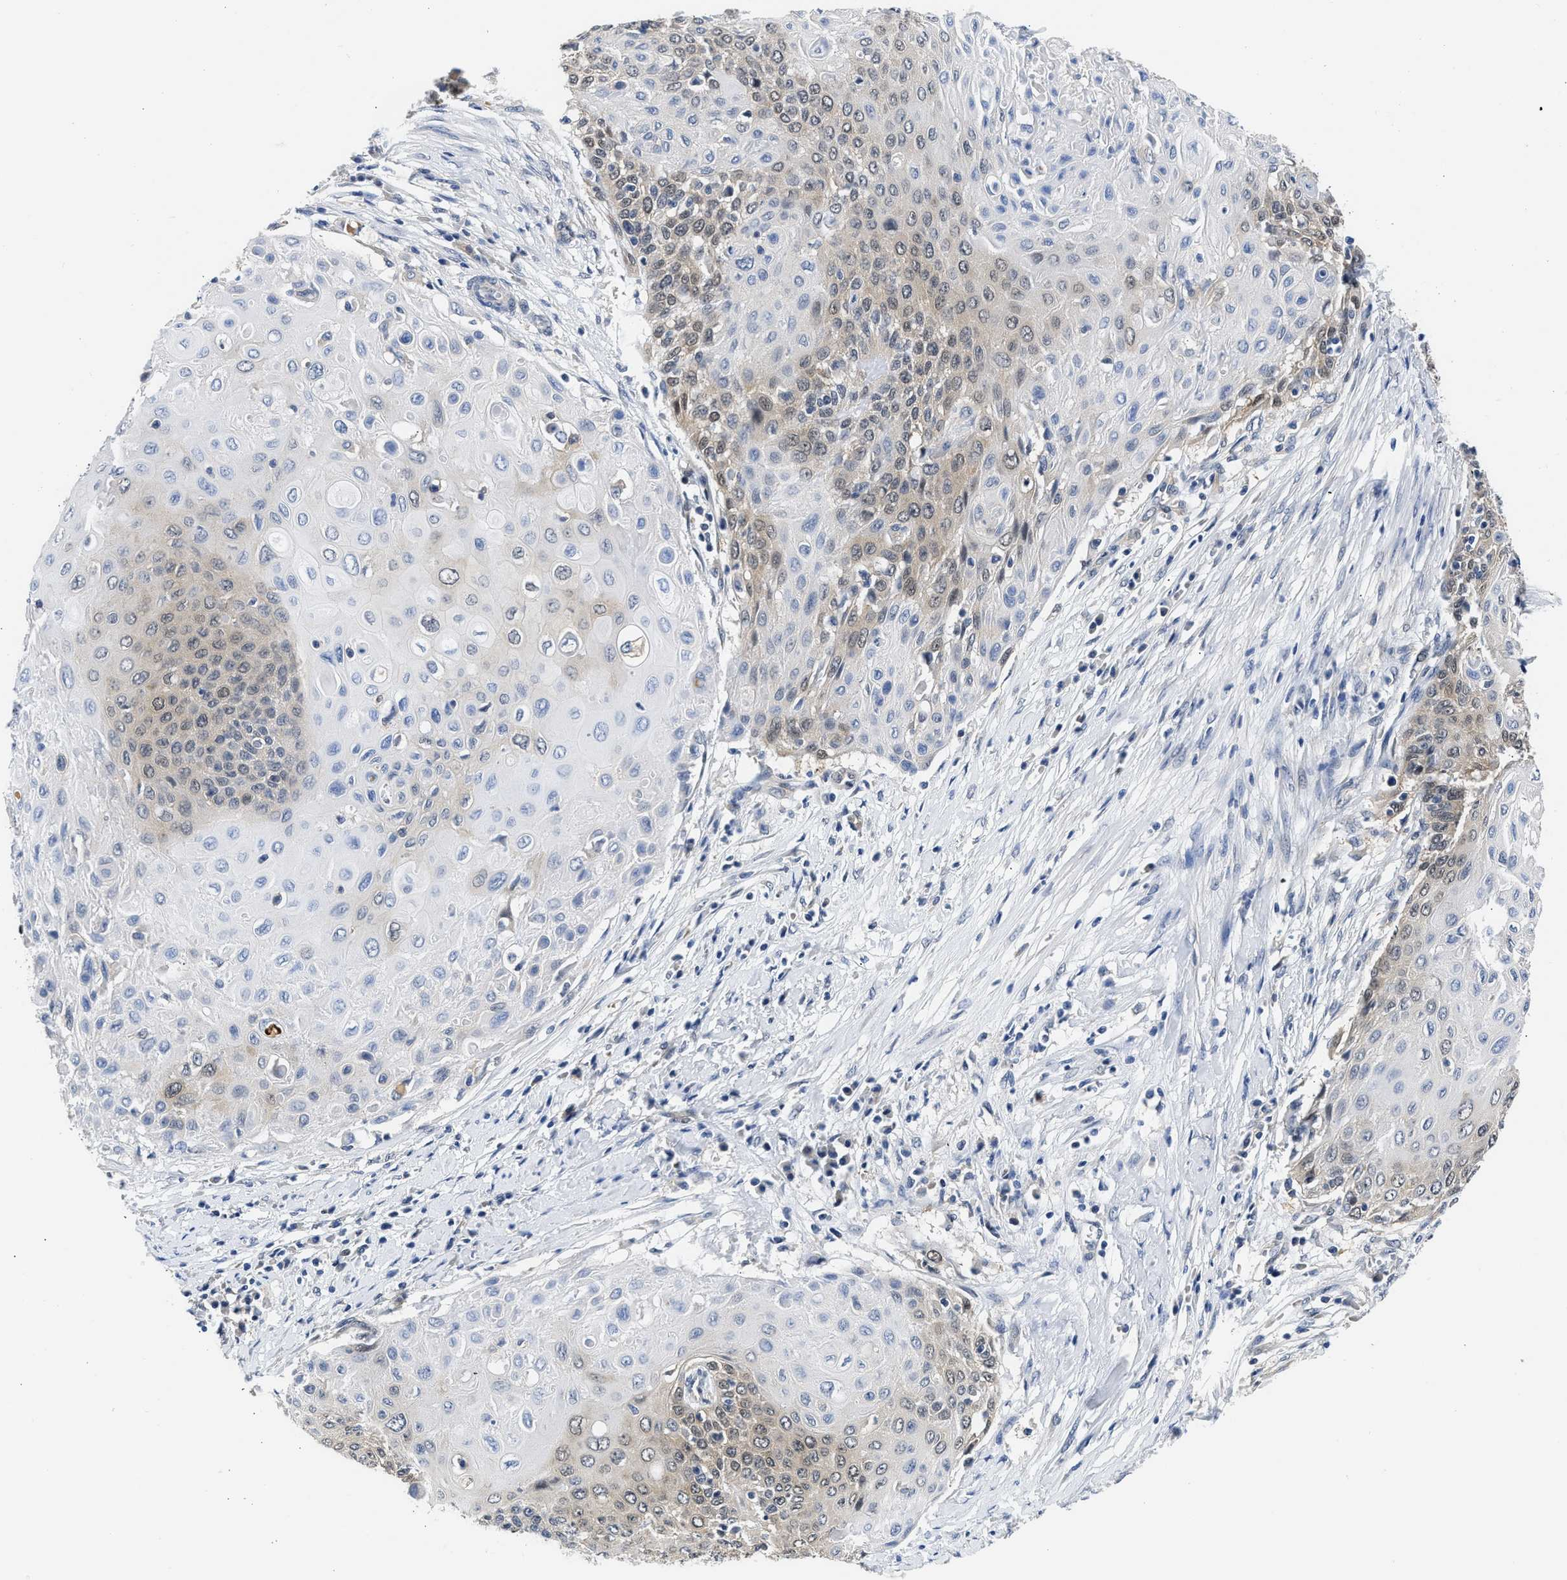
{"staining": {"intensity": "weak", "quantity": "25%-75%", "location": "cytoplasmic/membranous"}, "tissue": "cervical cancer", "cell_type": "Tumor cells", "image_type": "cancer", "snomed": [{"axis": "morphology", "description": "Squamous cell carcinoma, NOS"}, {"axis": "topography", "description": "Cervix"}], "caption": "Cervical squamous cell carcinoma stained for a protein demonstrates weak cytoplasmic/membranous positivity in tumor cells.", "gene": "XPO5", "patient": {"sex": "female", "age": 39}}